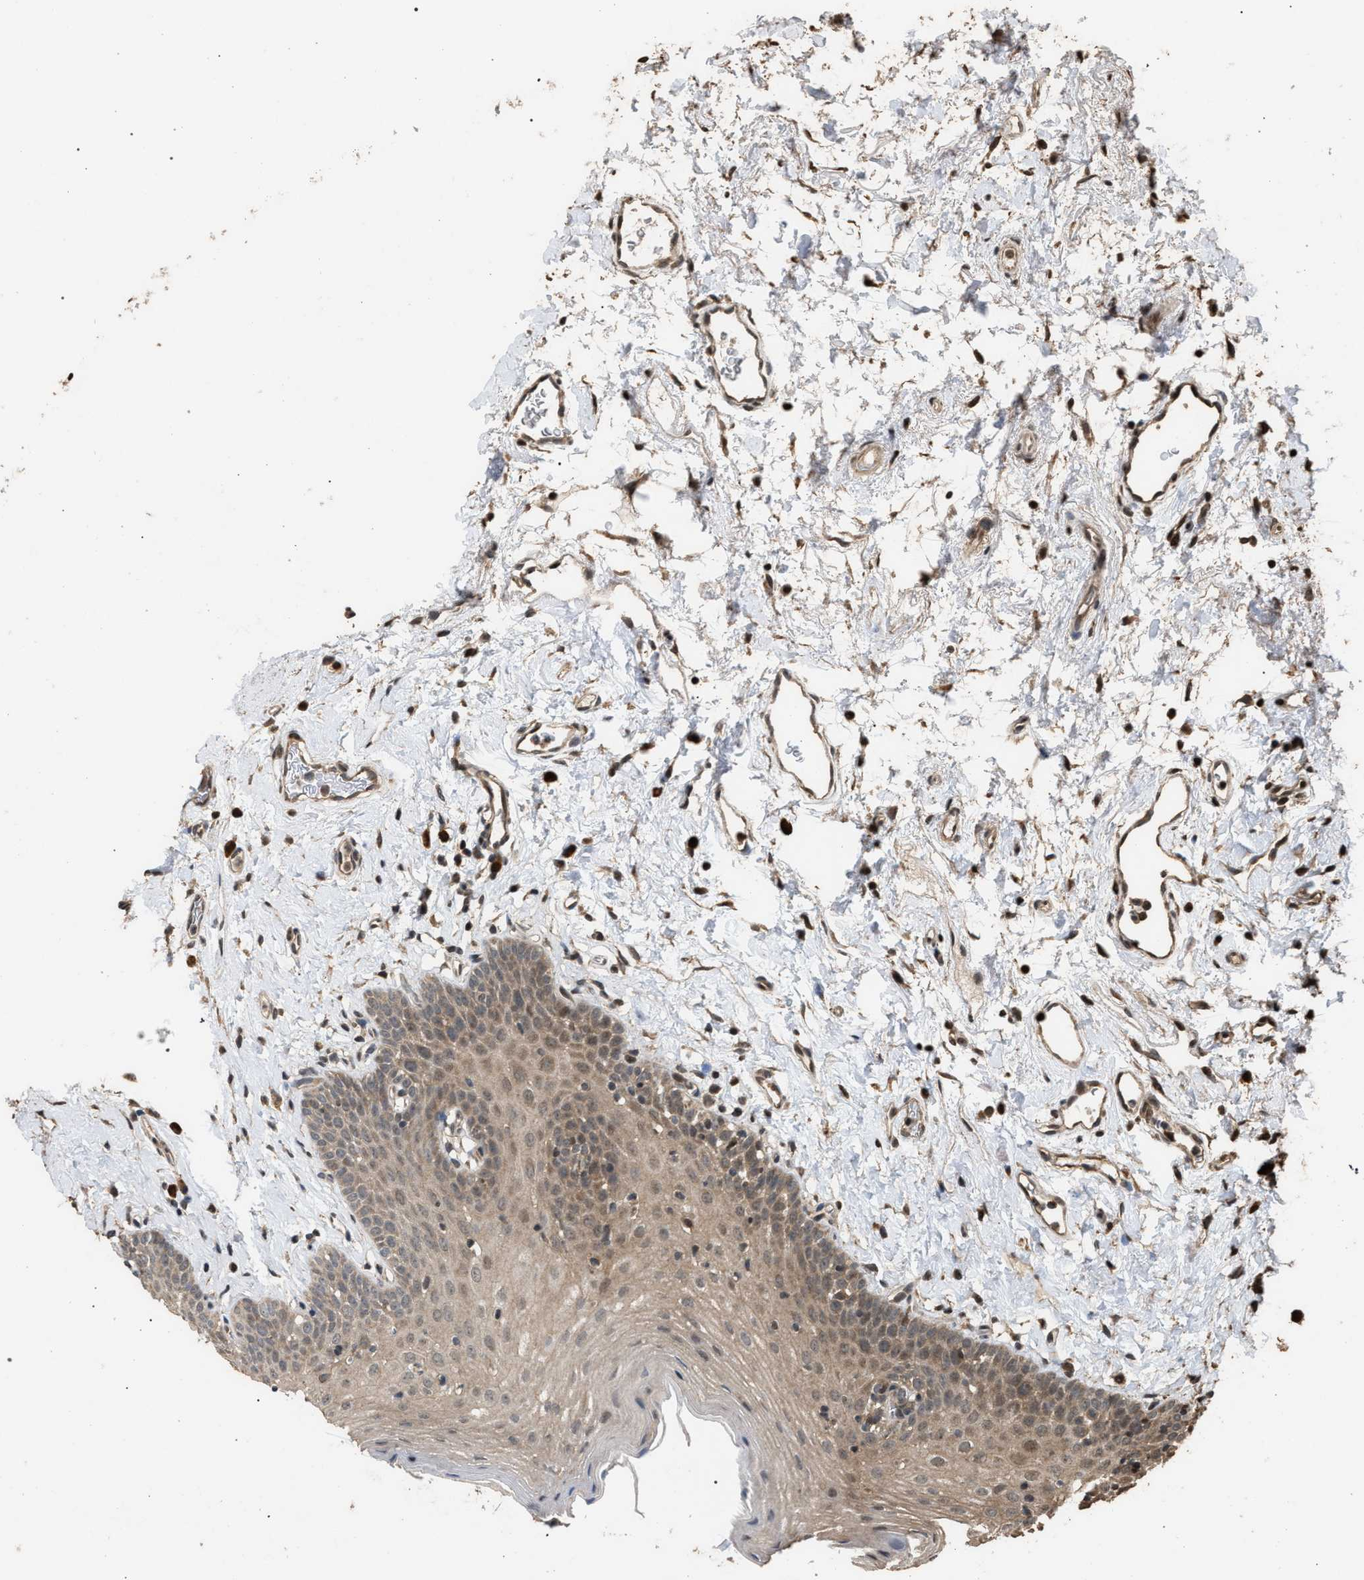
{"staining": {"intensity": "moderate", "quantity": ">75%", "location": "cytoplasmic/membranous"}, "tissue": "oral mucosa", "cell_type": "Squamous epithelial cells", "image_type": "normal", "snomed": [{"axis": "morphology", "description": "Normal tissue, NOS"}, {"axis": "topography", "description": "Oral tissue"}], "caption": "Immunohistochemical staining of benign oral mucosa demonstrates medium levels of moderate cytoplasmic/membranous positivity in about >75% of squamous epithelial cells.", "gene": "NAA35", "patient": {"sex": "male", "age": 66}}